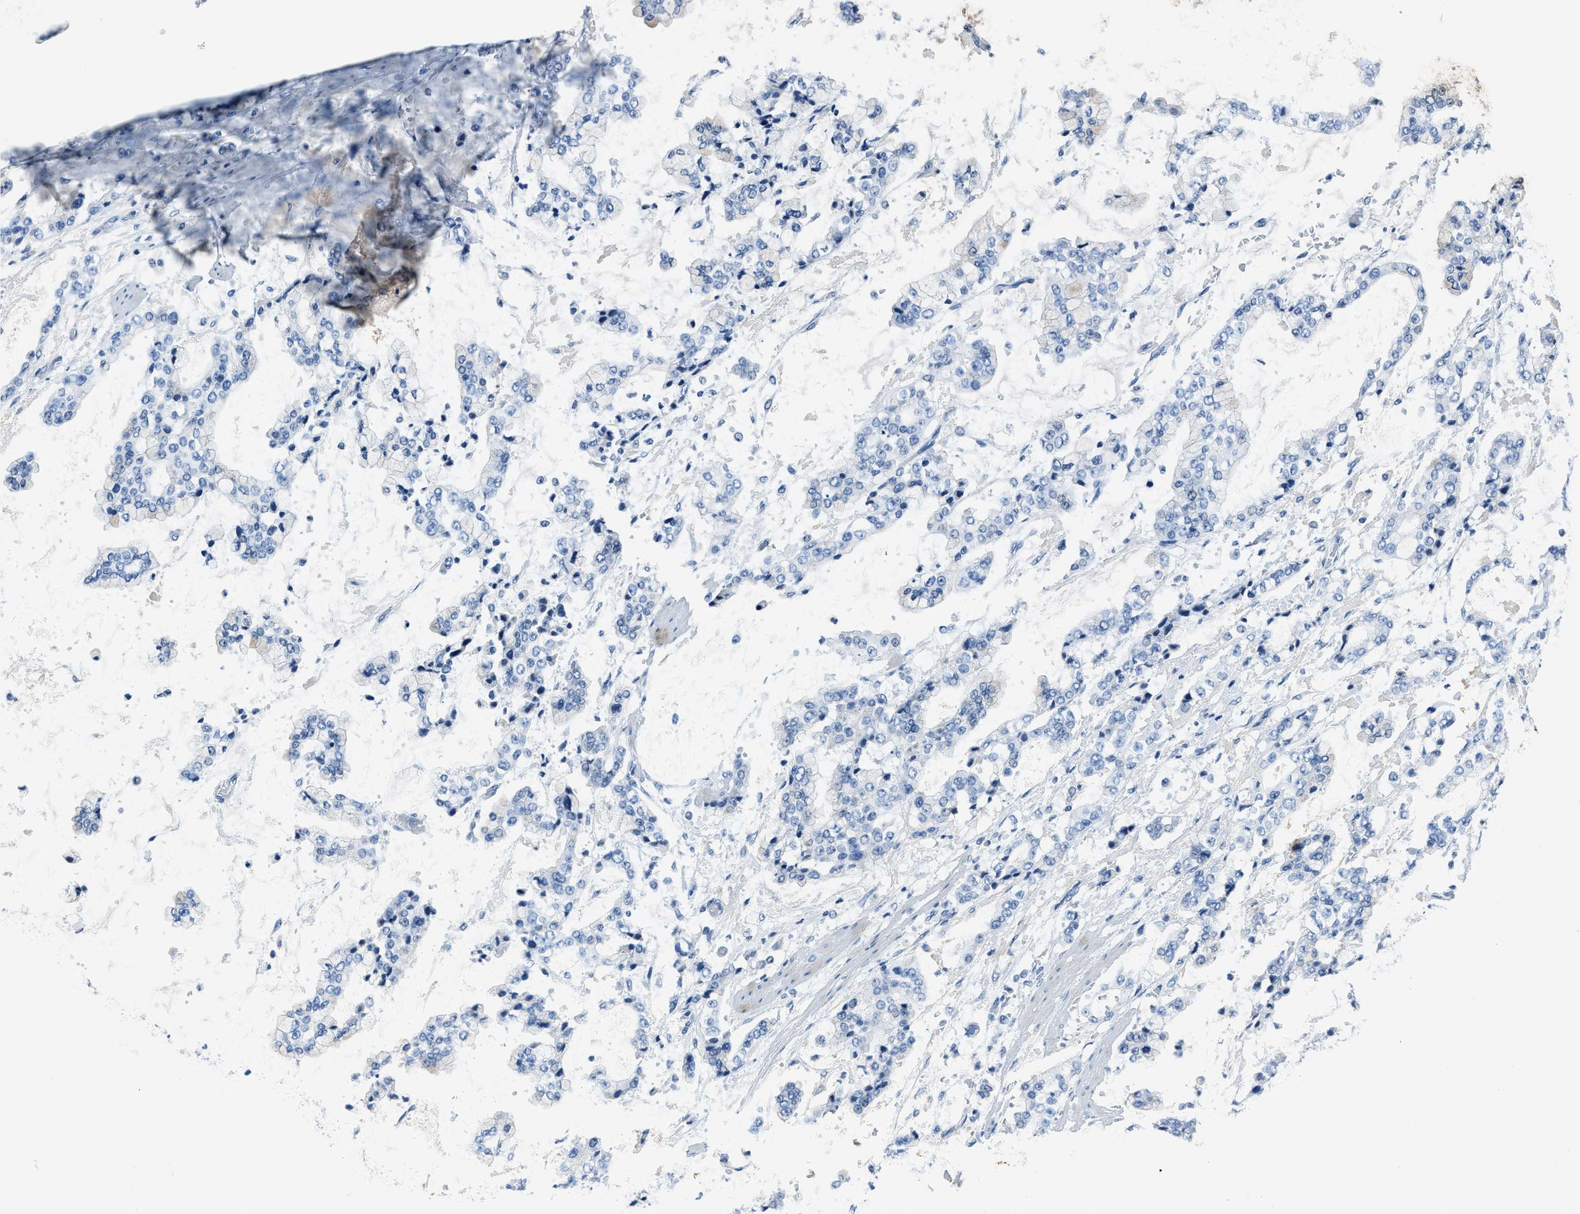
{"staining": {"intensity": "negative", "quantity": "none", "location": "none"}, "tissue": "stomach cancer", "cell_type": "Tumor cells", "image_type": "cancer", "snomed": [{"axis": "morphology", "description": "Normal tissue, NOS"}, {"axis": "morphology", "description": "Adenocarcinoma, NOS"}, {"axis": "topography", "description": "Stomach, upper"}, {"axis": "topography", "description": "Stomach"}], "caption": "Tumor cells show no significant protein staining in stomach cancer.", "gene": "ADAM2", "patient": {"sex": "male", "age": 76}}